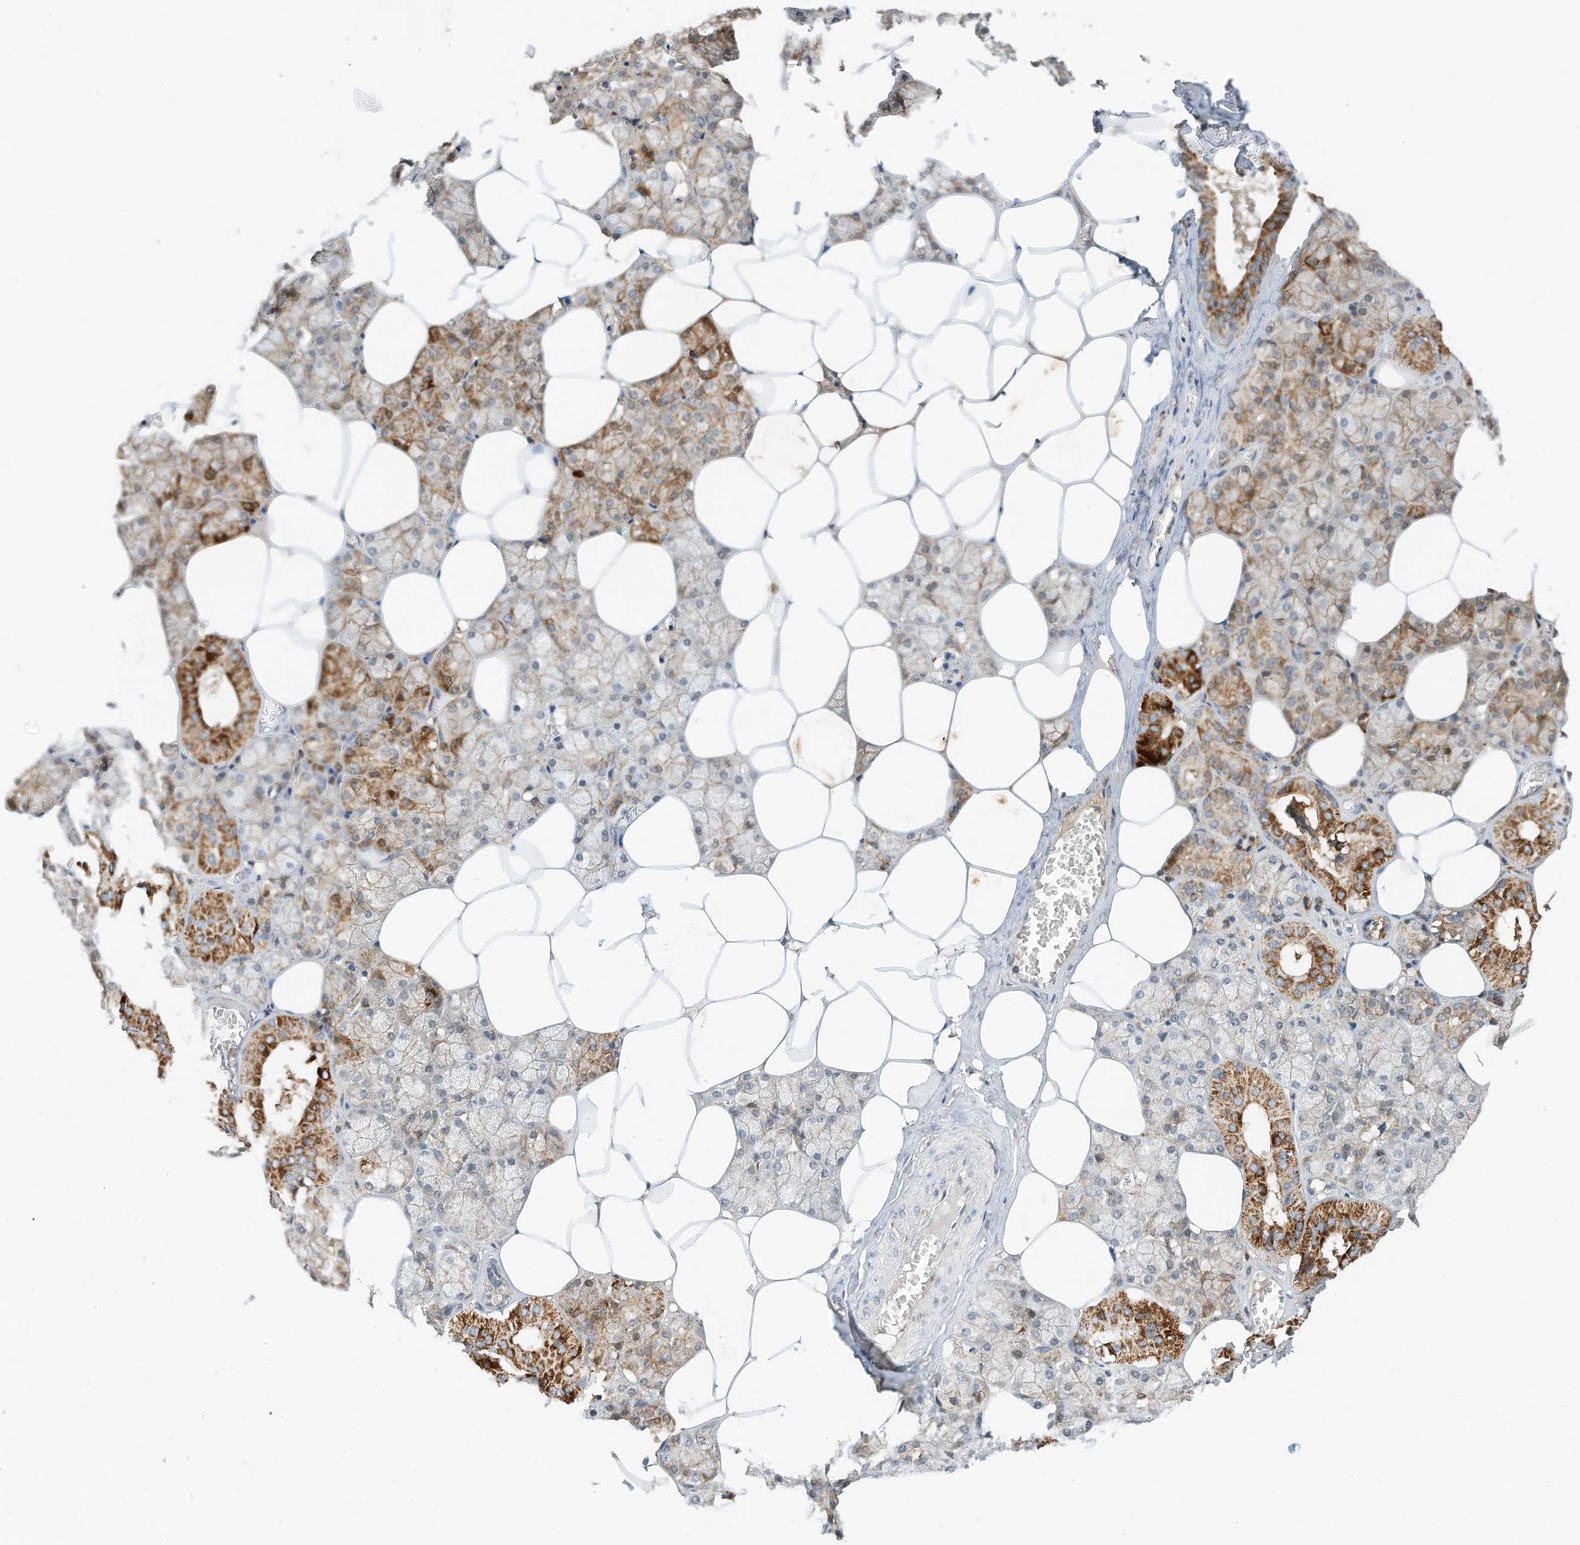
{"staining": {"intensity": "strong", "quantity": ">75%", "location": "cytoplasmic/membranous"}, "tissue": "salivary gland", "cell_type": "Glandular cells", "image_type": "normal", "snomed": [{"axis": "morphology", "description": "Normal tissue, NOS"}, {"axis": "topography", "description": "Salivary gland"}], "caption": "A photomicrograph showing strong cytoplasmic/membranous staining in about >75% of glandular cells in benign salivary gland, as visualized by brown immunohistochemical staining.", "gene": "CPAMD8", "patient": {"sex": "male", "age": 62}}